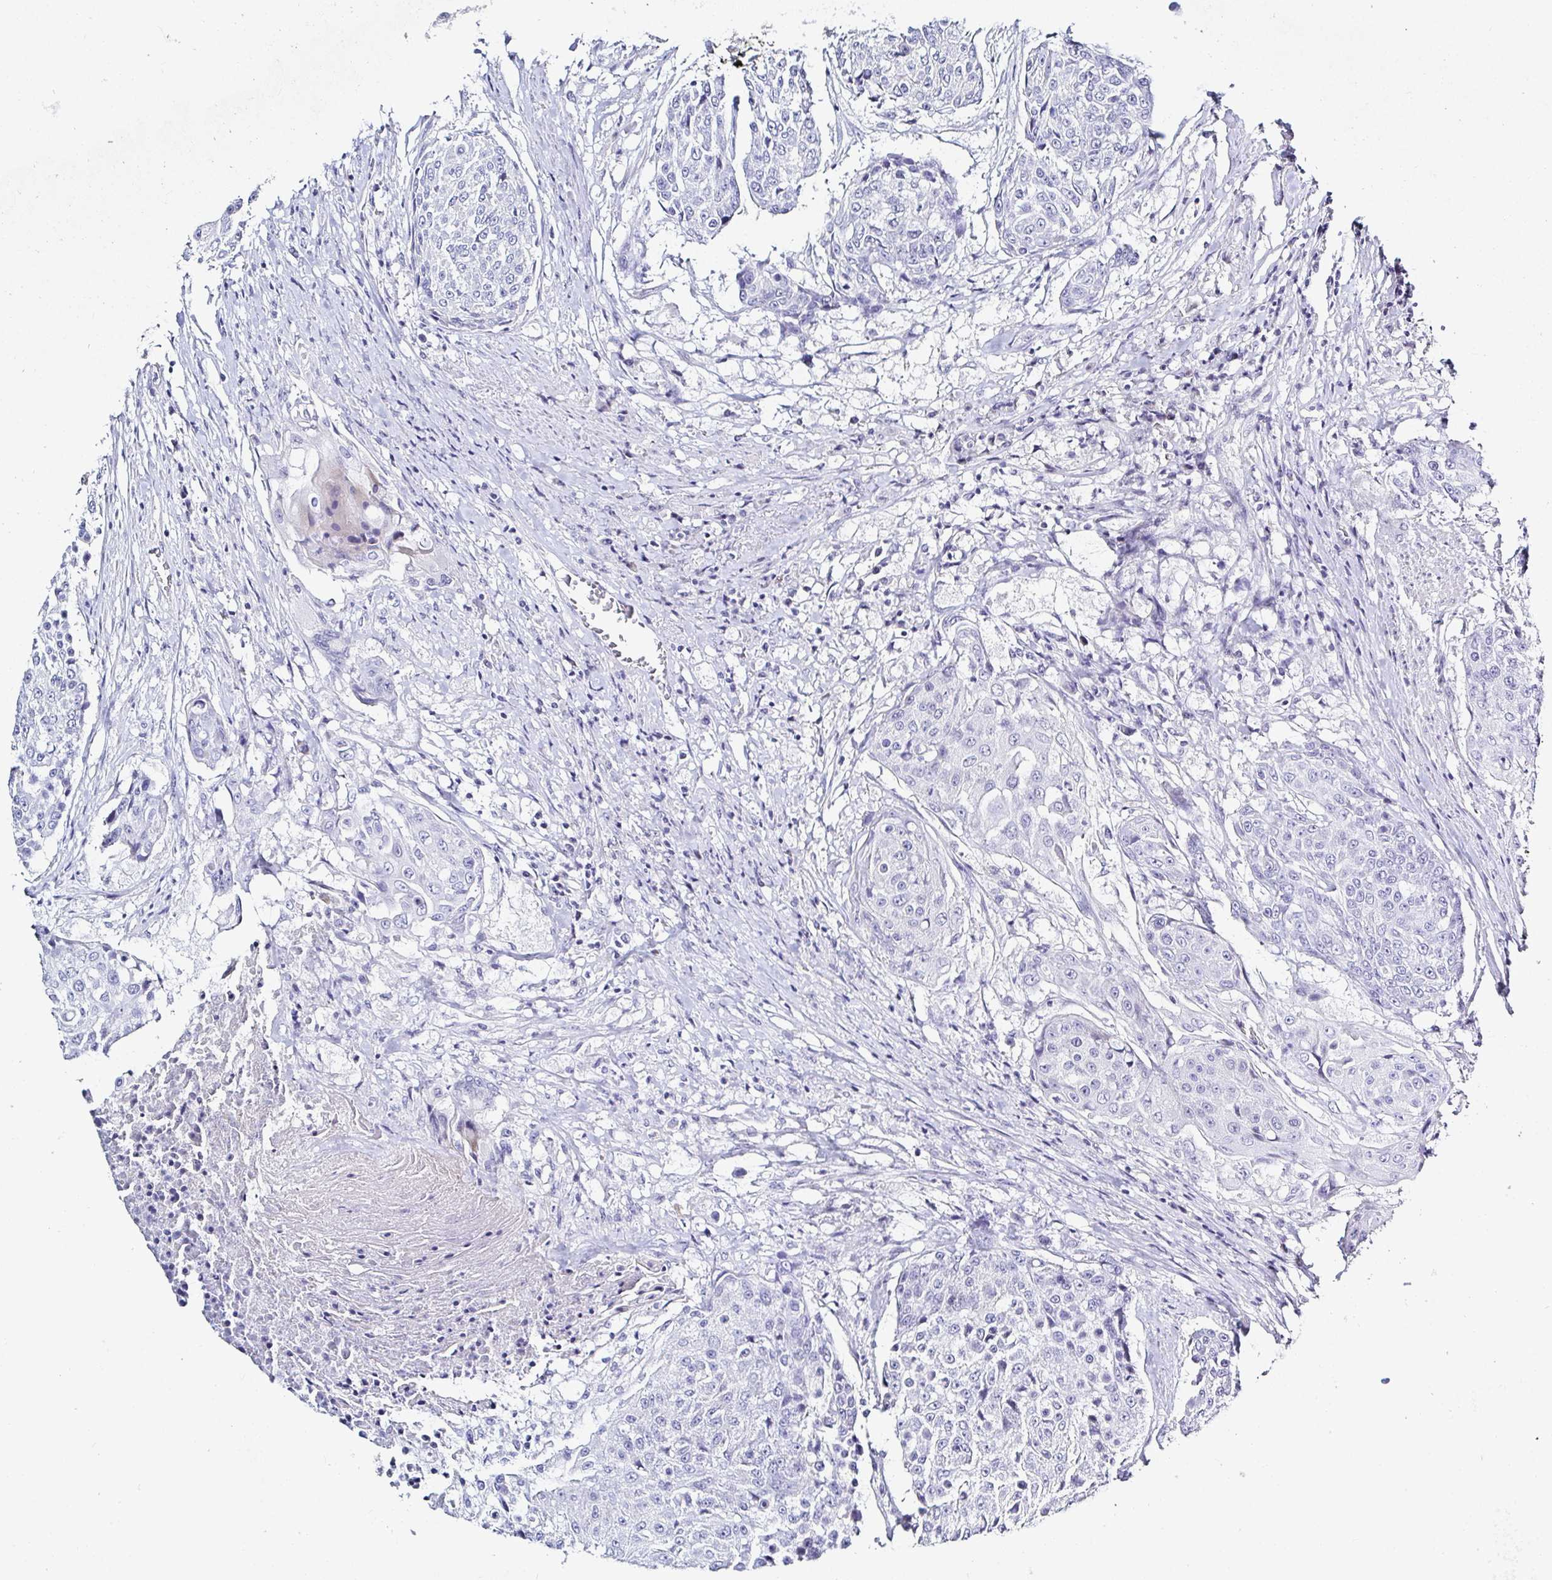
{"staining": {"intensity": "negative", "quantity": "none", "location": "none"}, "tissue": "urothelial cancer", "cell_type": "Tumor cells", "image_type": "cancer", "snomed": [{"axis": "morphology", "description": "Urothelial carcinoma, High grade"}, {"axis": "topography", "description": "Urinary bladder"}], "caption": "DAB immunohistochemical staining of urothelial cancer shows no significant expression in tumor cells.", "gene": "OR10K1", "patient": {"sex": "female", "age": 63}}